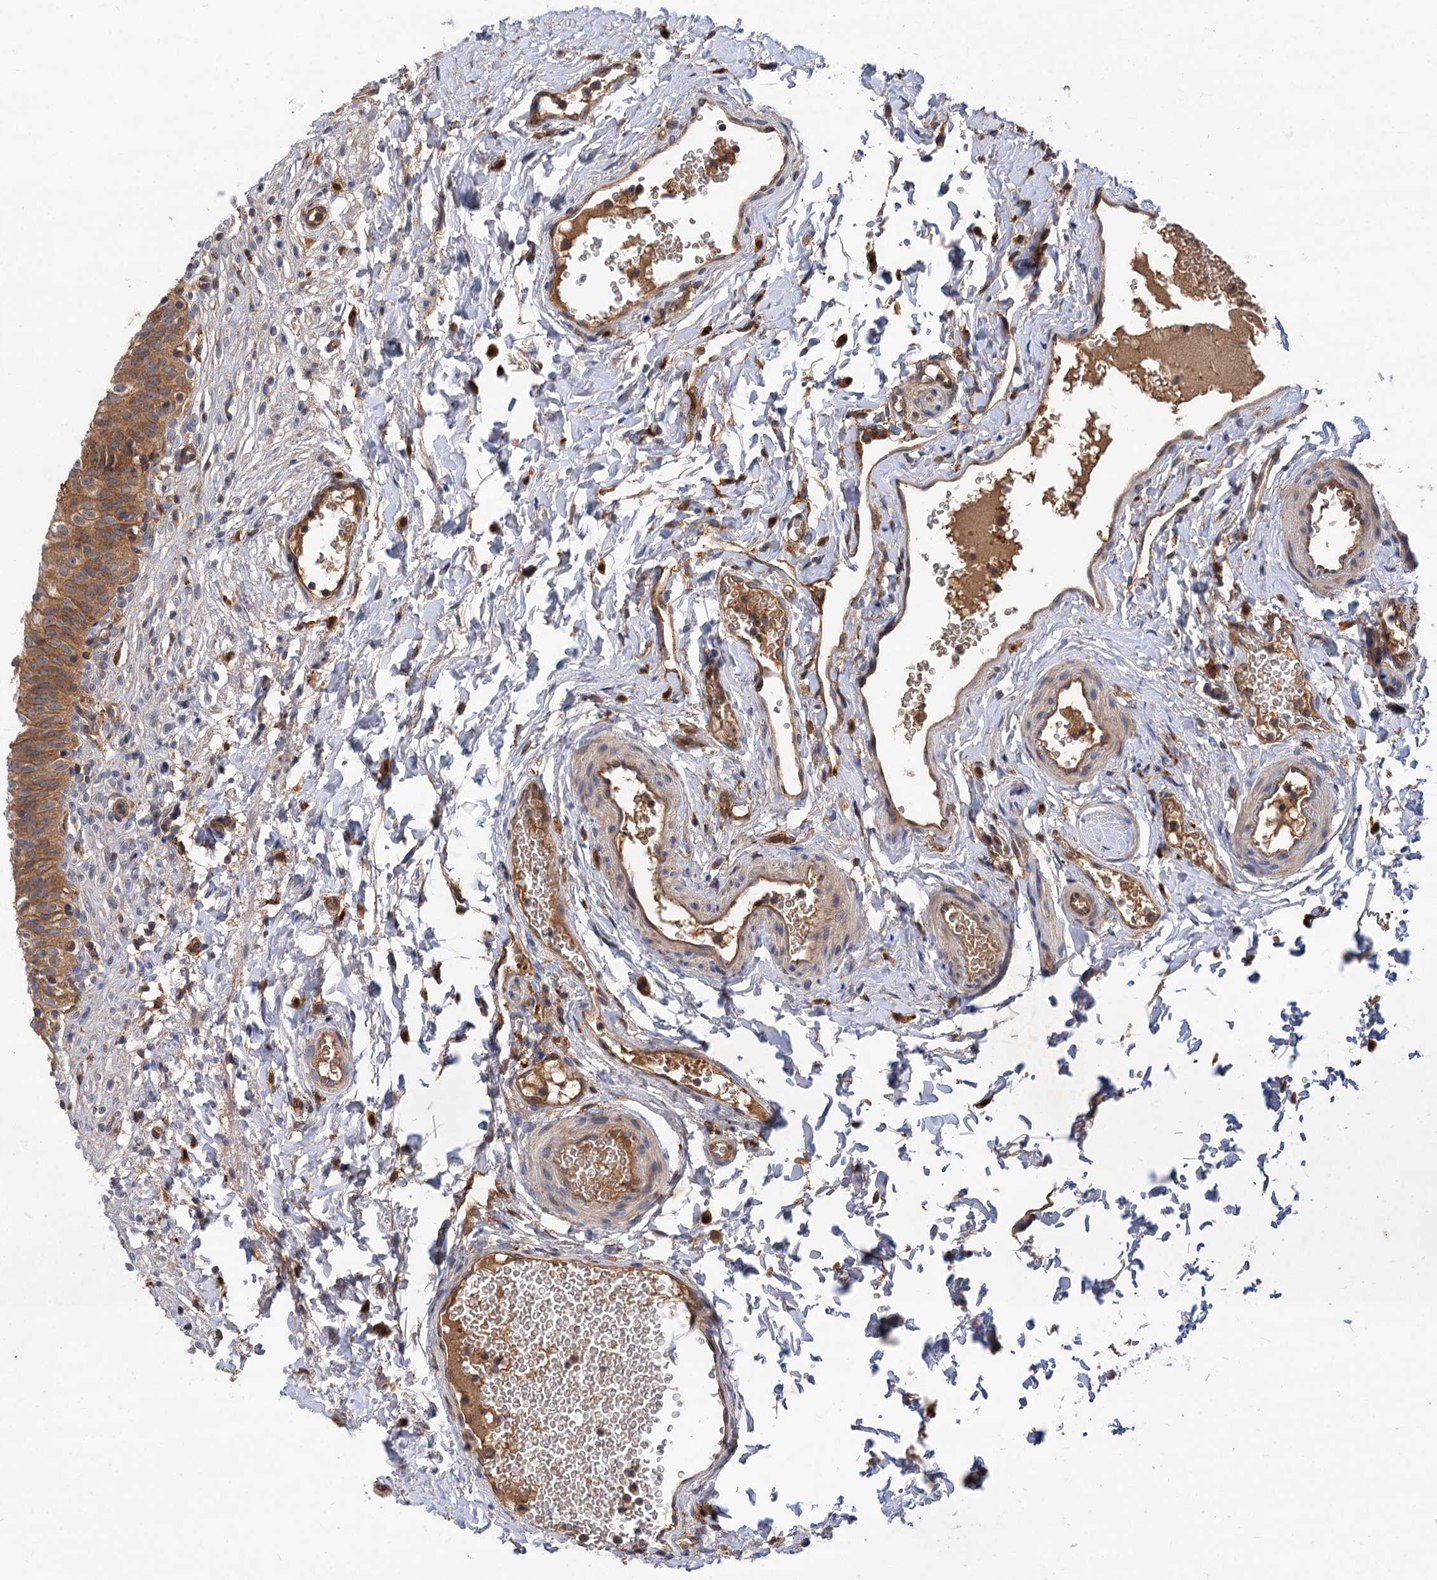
{"staining": {"intensity": "strong", "quantity": ">75%", "location": "cytoplasmic/membranous"}, "tissue": "urinary bladder", "cell_type": "Urothelial cells", "image_type": "normal", "snomed": [{"axis": "morphology", "description": "Normal tissue, NOS"}, {"axis": "topography", "description": "Urinary bladder"}], "caption": "Approximately >75% of urothelial cells in benign human urinary bladder show strong cytoplasmic/membranous protein expression as visualized by brown immunohistochemical staining.", "gene": "PATL1", "patient": {"sex": "male", "age": 55}}